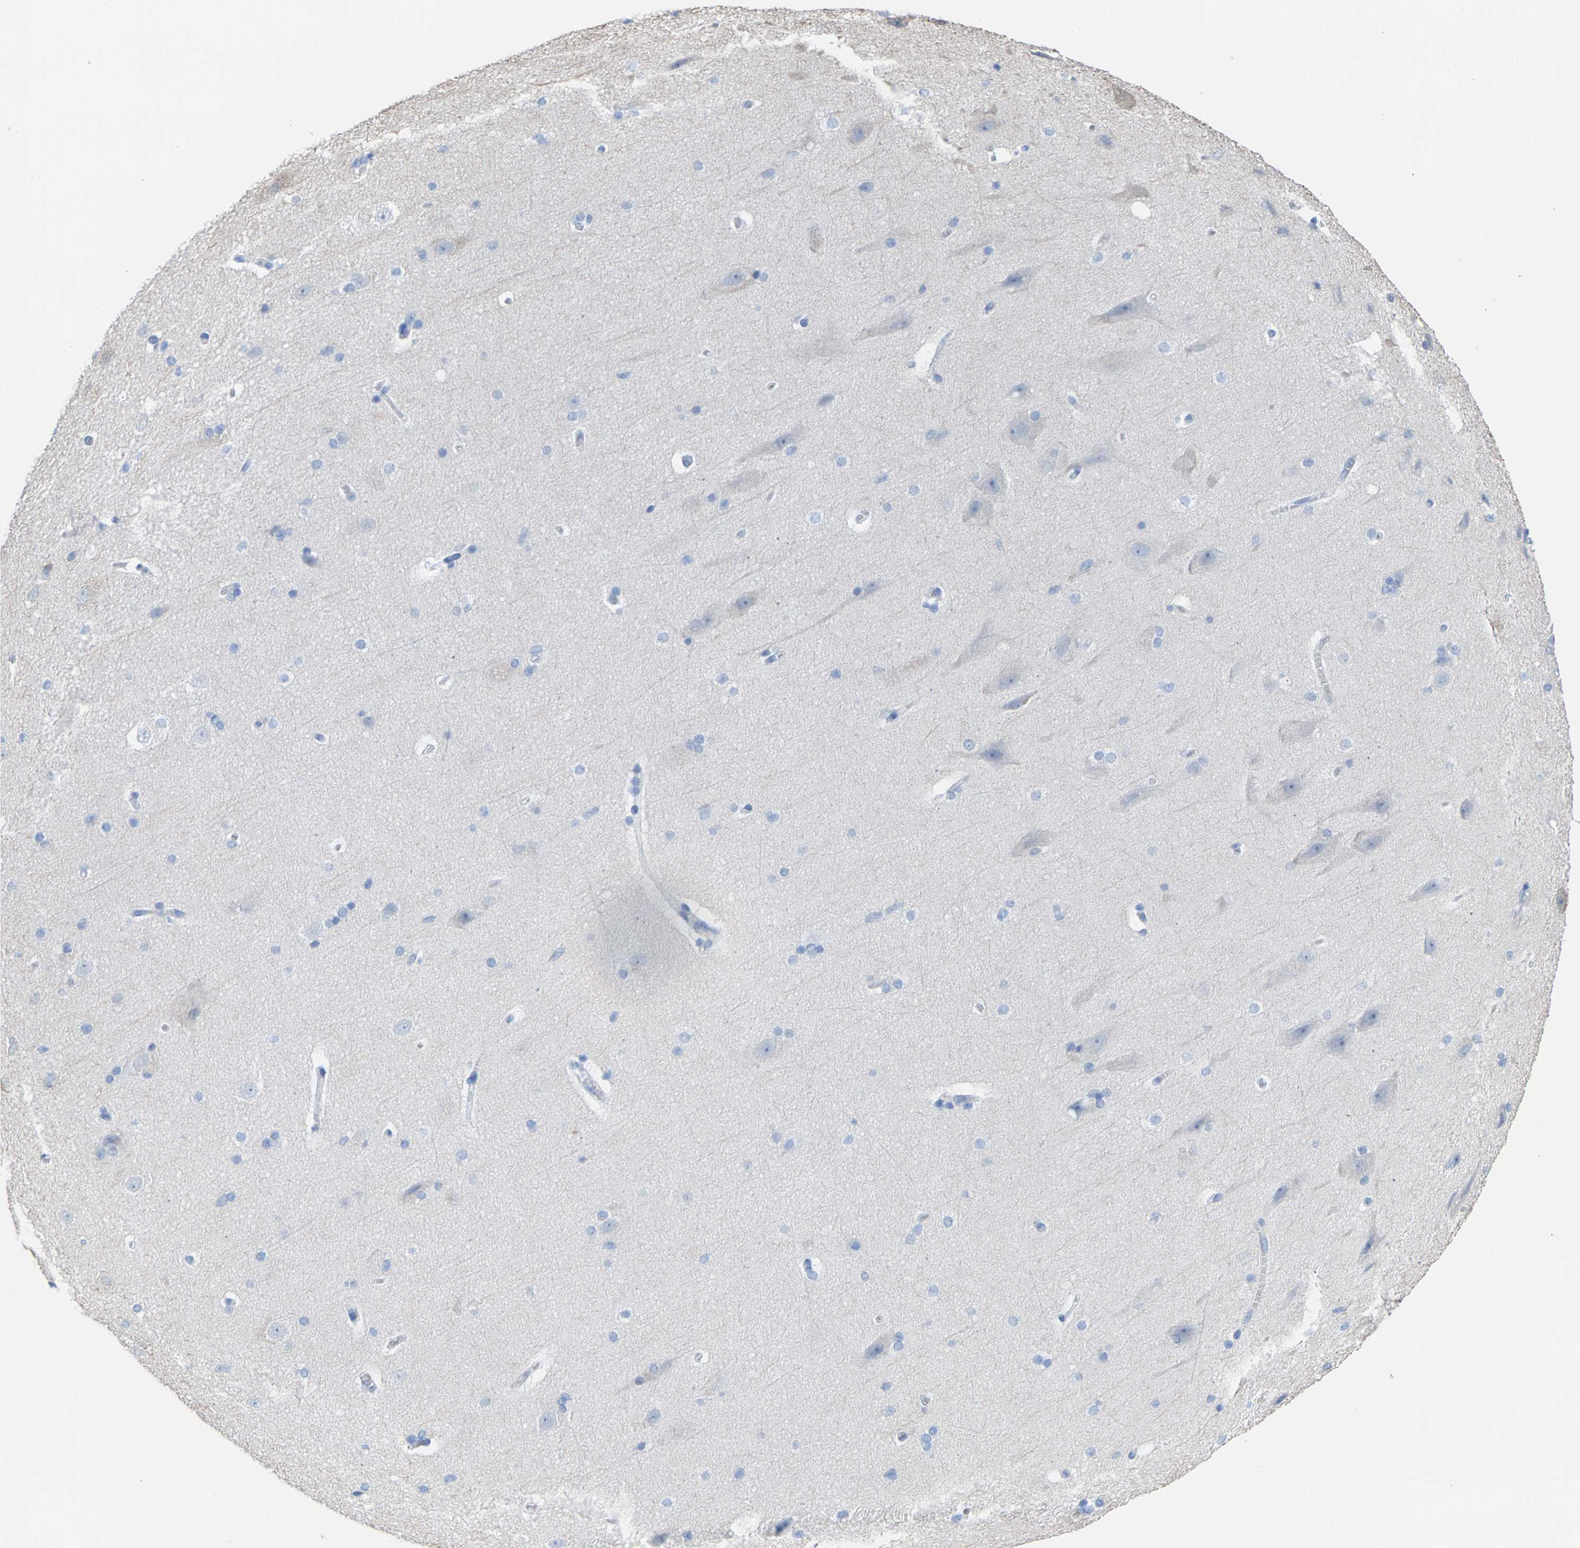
{"staining": {"intensity": "negative", "quantity": "none", "location": "none"}, "tissue": "cerebral cortex", "cell_type": "Endothelial cells", "image_type": "normal", "snomed": [{"axis": "morphology", "description": "Normal tissue, NOS"}, {"axis": "topography", "description": "Cerebral cortex"}, {"axis": "topography", "description": "Hippocampus"}], "caption": "Photomicrograph shows no protein expression in endothelial cells of benign cerebral cortex.", "gene": "CPA1", "patient": {"sex": "female", "age": 19}}